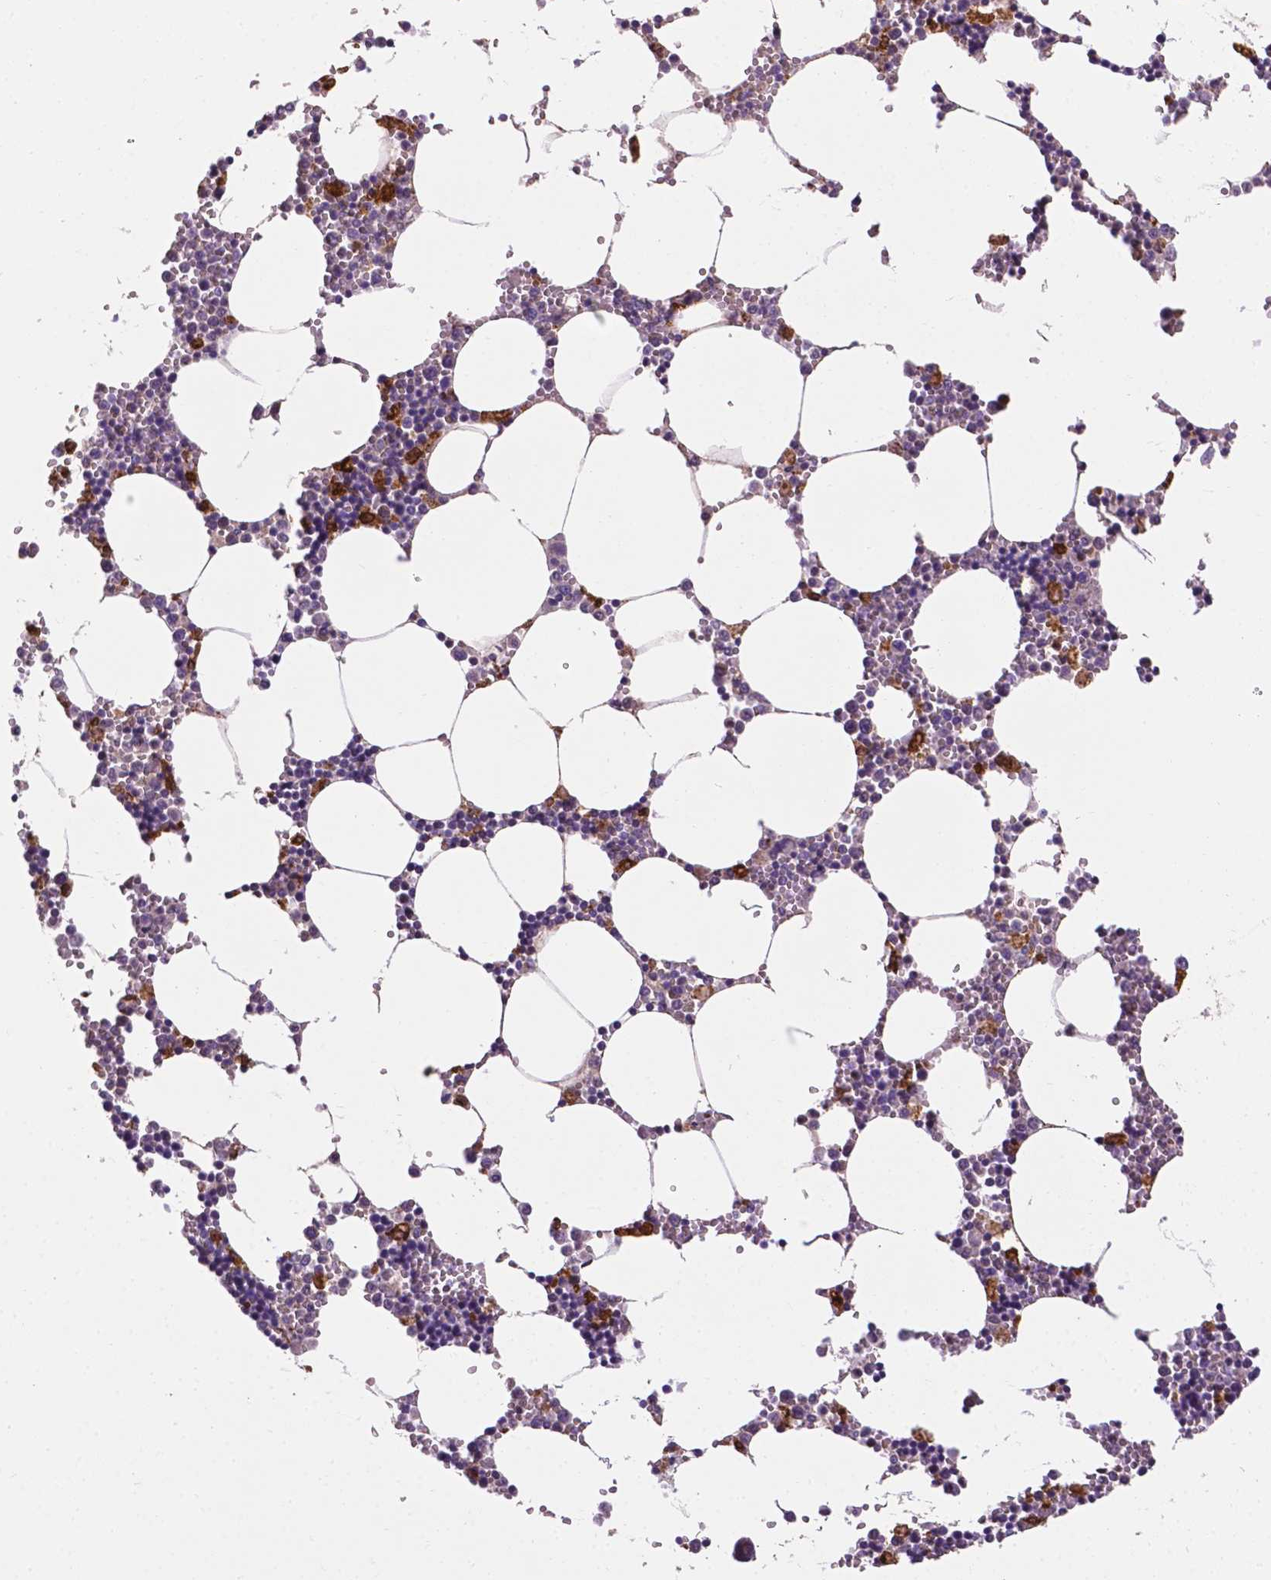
{"staining": {"intensity": "strong", "quantity": "<25%", "location": "cytoplasmic/membranous"}, "tissue": "bone marrow", "cell_type": "Hematopoietic cells", "image_type": "normal", "snomed": [{"axis": "morphology", "description": "Normal tissue, NOS"}, {"axis": "topography", "description": "Bone marrow"}], "caption": "Immunohistochemistry micrograph of normal bone marrow: human bone marrow stained using immunohistochemistry (IHC) exhibits medium levels of strong protein expression localized specifically in the cytoplasmic/membranous of hematopoietic cells, appearing as a cytoplasmic/membranous brown color.", "gene": "APOE", "patient": {"sex": "male", "age": 54}}